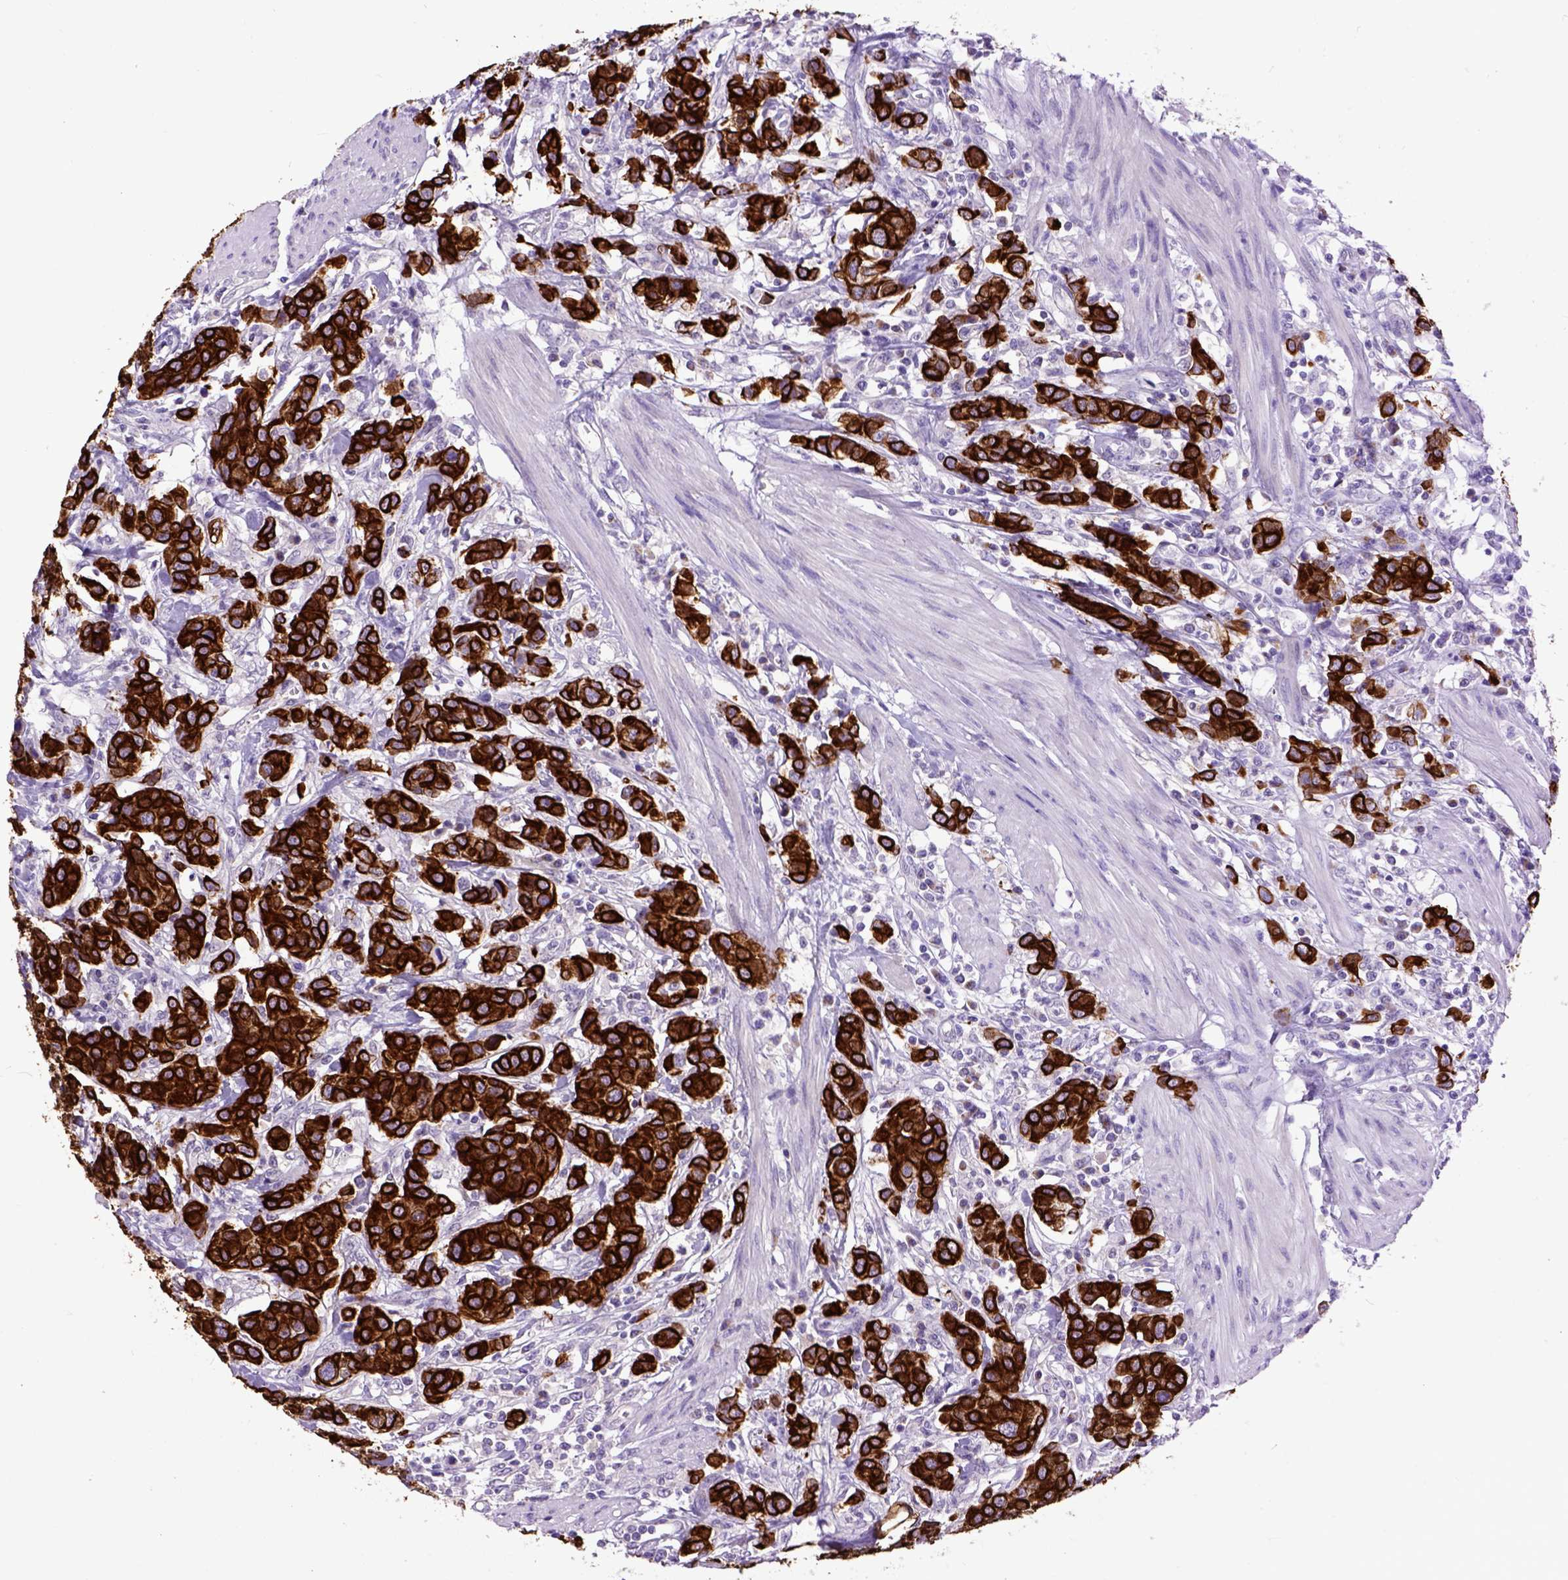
{"staining": {"intensity": "strong", "quantity": ">75%", "location": "cytoplasmic/membranous"}, "tissue": "urothelial cancer", "cell_type": "Tumor cells", "image_type": "cancer", "snomed": [{"axis": "morphology", "description": "Urothelial carcinoma, High grade"}, {"axis": "topography", "description": "Urinary bladder"}], "caption": "High-grade urothelial carcinoma tissue reveals strong cytoplasmic/membranous expression in approximately >75% of tumor cells, visualized by immunohistochemistry.", "gene": "RAB25", "patient": {"sex": "female", "age": 58}}